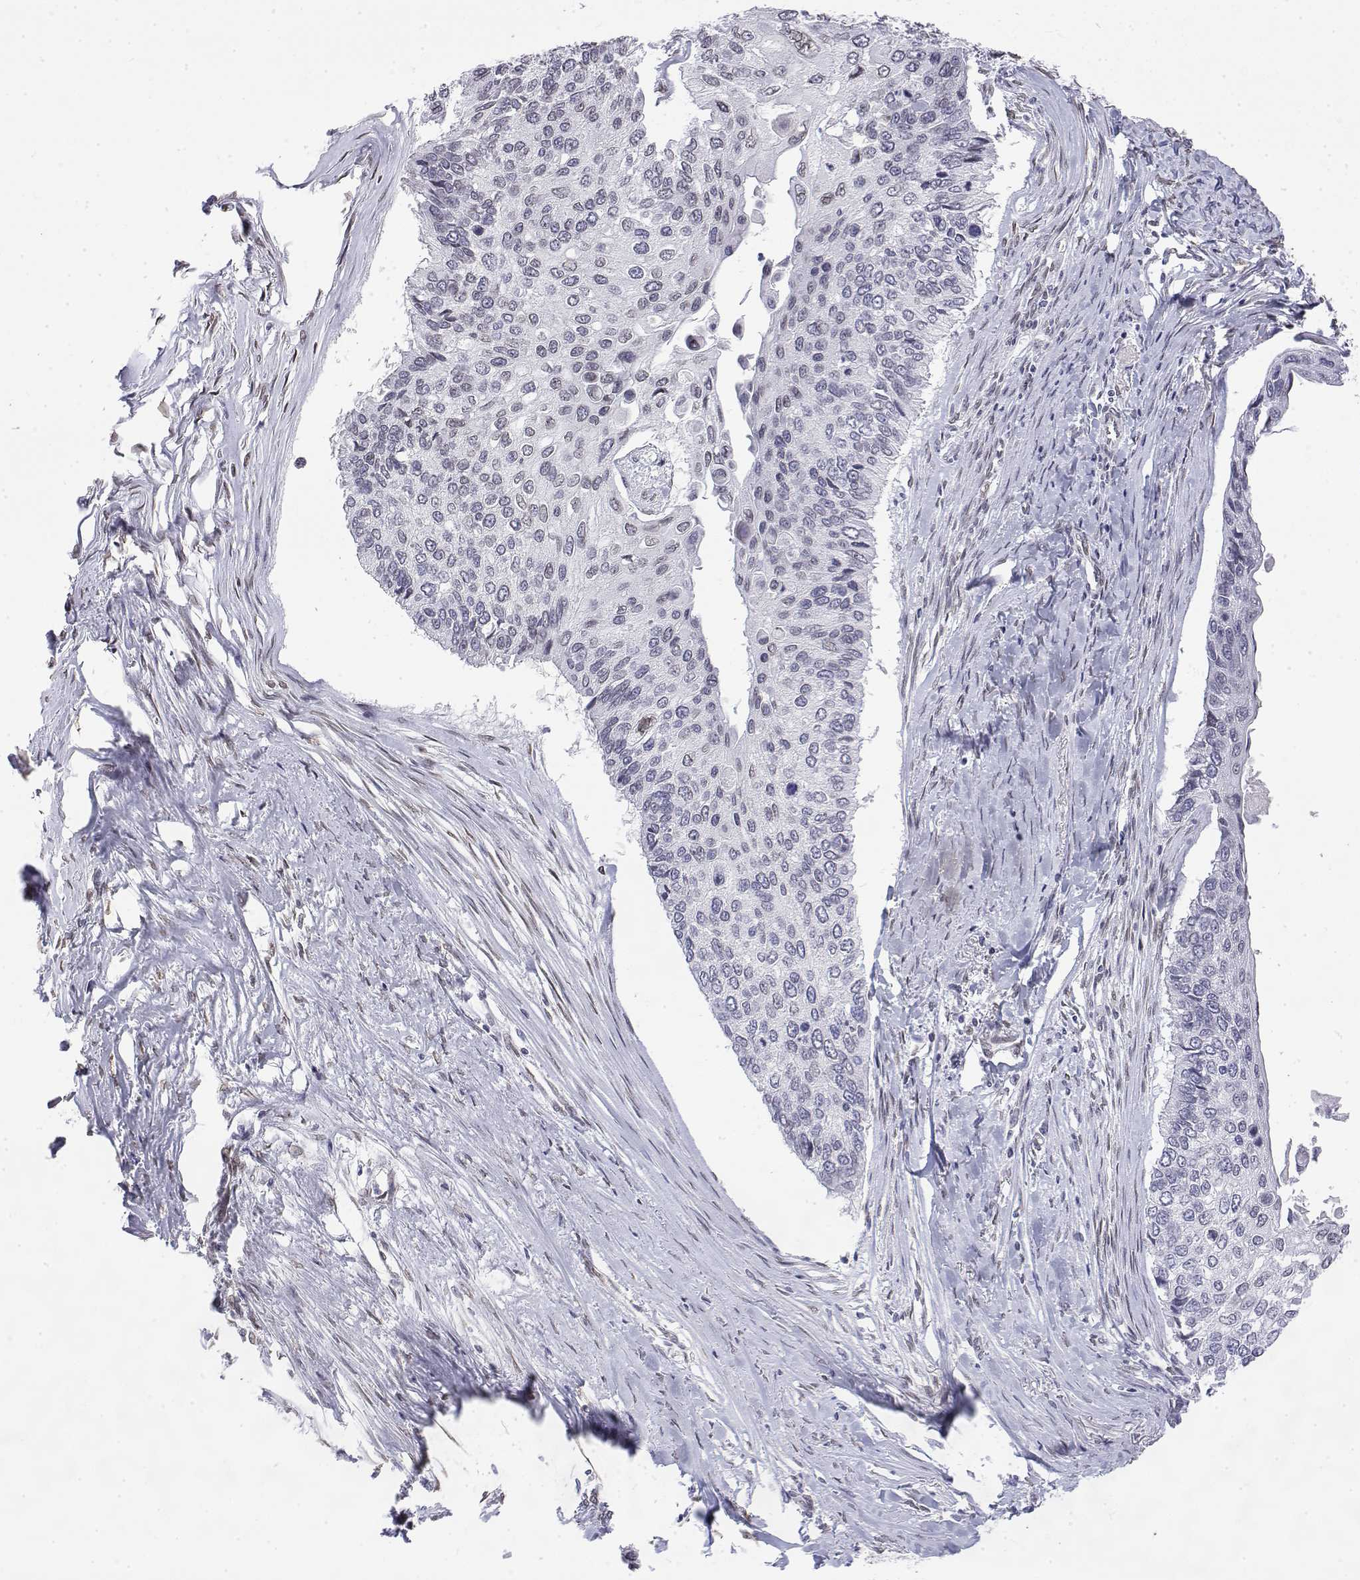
{"staining": {"intensity": "negative", "quantity": "none", "location": "none"}, "tissue": "lung cancer", "cell_type": "Tumor cells", "image_type": "cancer", "snomed": [{"axis": "morphology", "description": "Squamous cell carcinoma, NOS"}, {"axis": "morphology", "description": "Squamous cell carcinoma, metastatic, NOS"}, {"axis": "topography", "description": "Lung"}], "caption": "High power microscopy photomicrograph of an immunohistochemistry (IHC) micrograph of lung cancer, revealing no significant expression in tumor cells.", "gene": "ZNF532", "patient": {"sex": "male", "age": 63}}